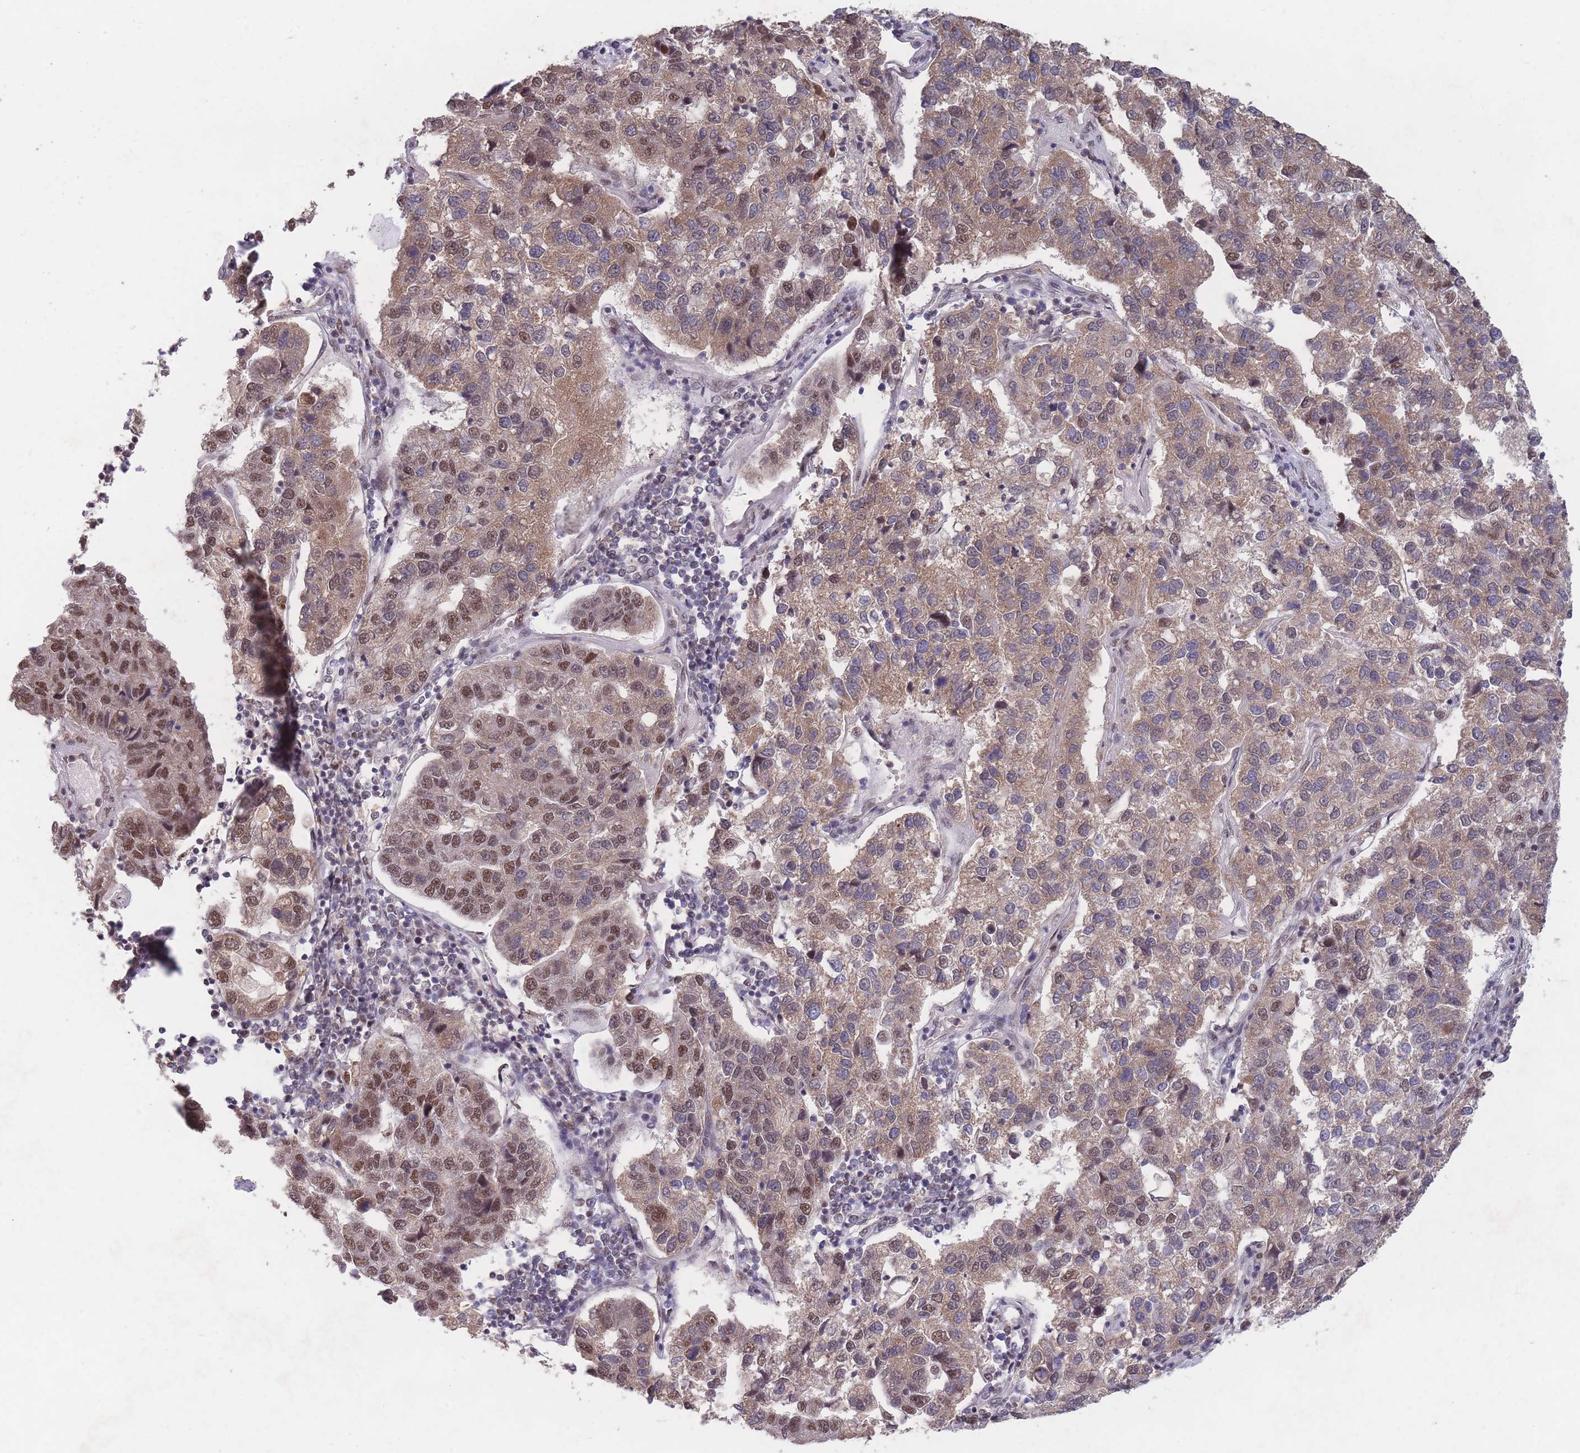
{"staining": {"intensity": "moderate", "quantity": ">75%", "location": "cytoplasmic/membranous,nuclear"}, "tissue": "pancreatic cancer", "cell_type": "Tumor cells", "image_type": "cancer", "snomed": [{"axis": "morphology", "description": "Adenocarcinoma, NOS"}, {"axis": "topography", "description": "Pancreas"}], "caption": "IHC histopathology image of neoplastic tissue: human pancreatic cancer (adenocarcinoma) stained using immunohistochemistry demonstrates medium levels of moderate protein expression localized specifically in the cytoplasmic/membranous and nuclear of tumor cells, appearing as a cytoplasmic/membranous and nuclear brown color.", "gene": "SNRPA1", "patient": {"sex": "female", "age": 61}}